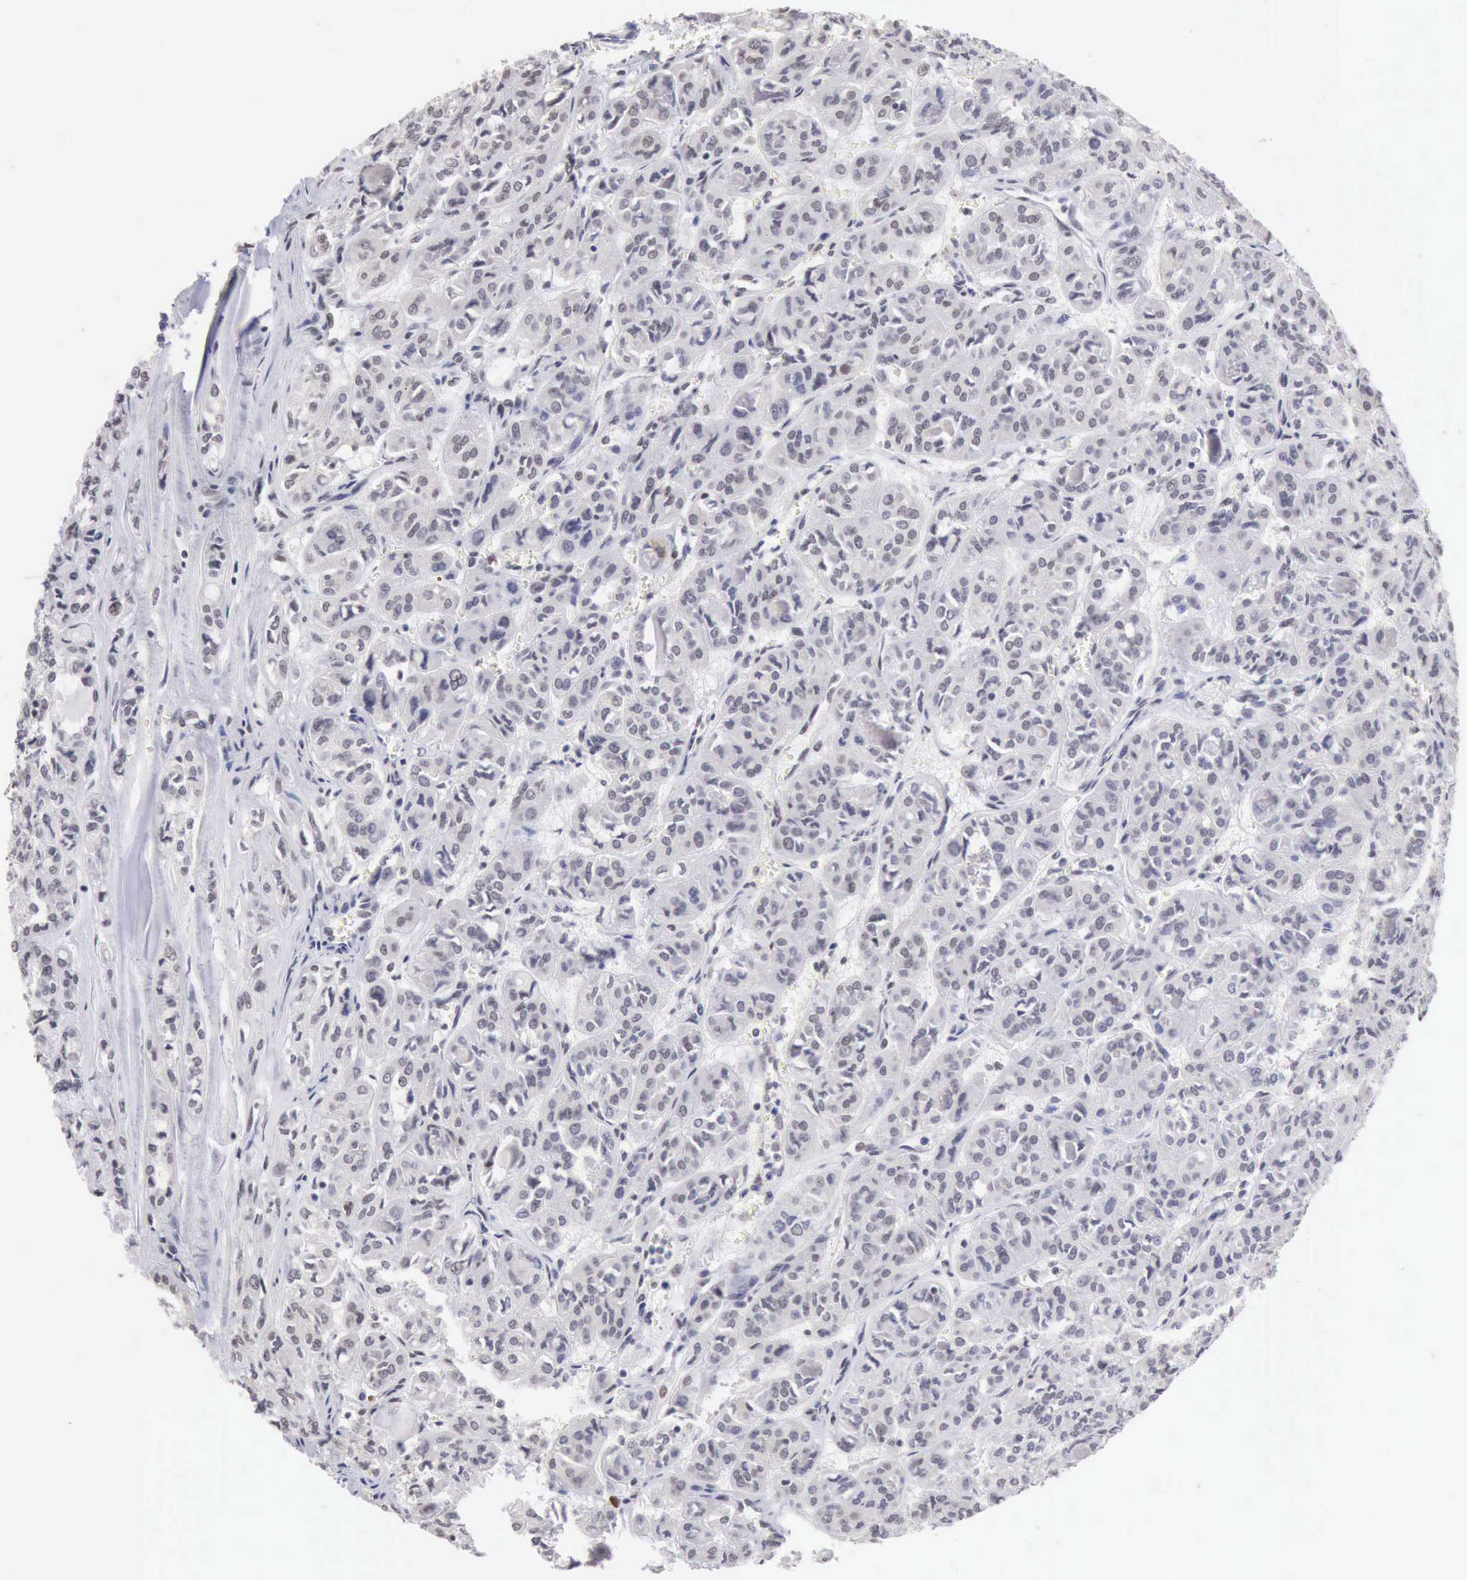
{"staining": {"intensity": "weak", "quantity": "<25%", "location": "nuclear"}, "tissue": "thyroid cancer", "cell_type": "Tumor cells", "image_type": "cancer", "snomed": [{"axis": "morphology", "description": "Follicular adenoma carcinoma, NOS"}, {"axis": "topography", "description": "Thyroid gland"}], "caption": "Tumor cells show no significant protein staining in thyroid cancer. The staining was performed using DAB (3,3'-diaminobenzidine) to visualize the protein expression in brown, while the nuclei were stained in blue with hematoxylin (Magnification: 20x).", "gene": "TAF1", "patient": {"sex": "female", "age": 71}}